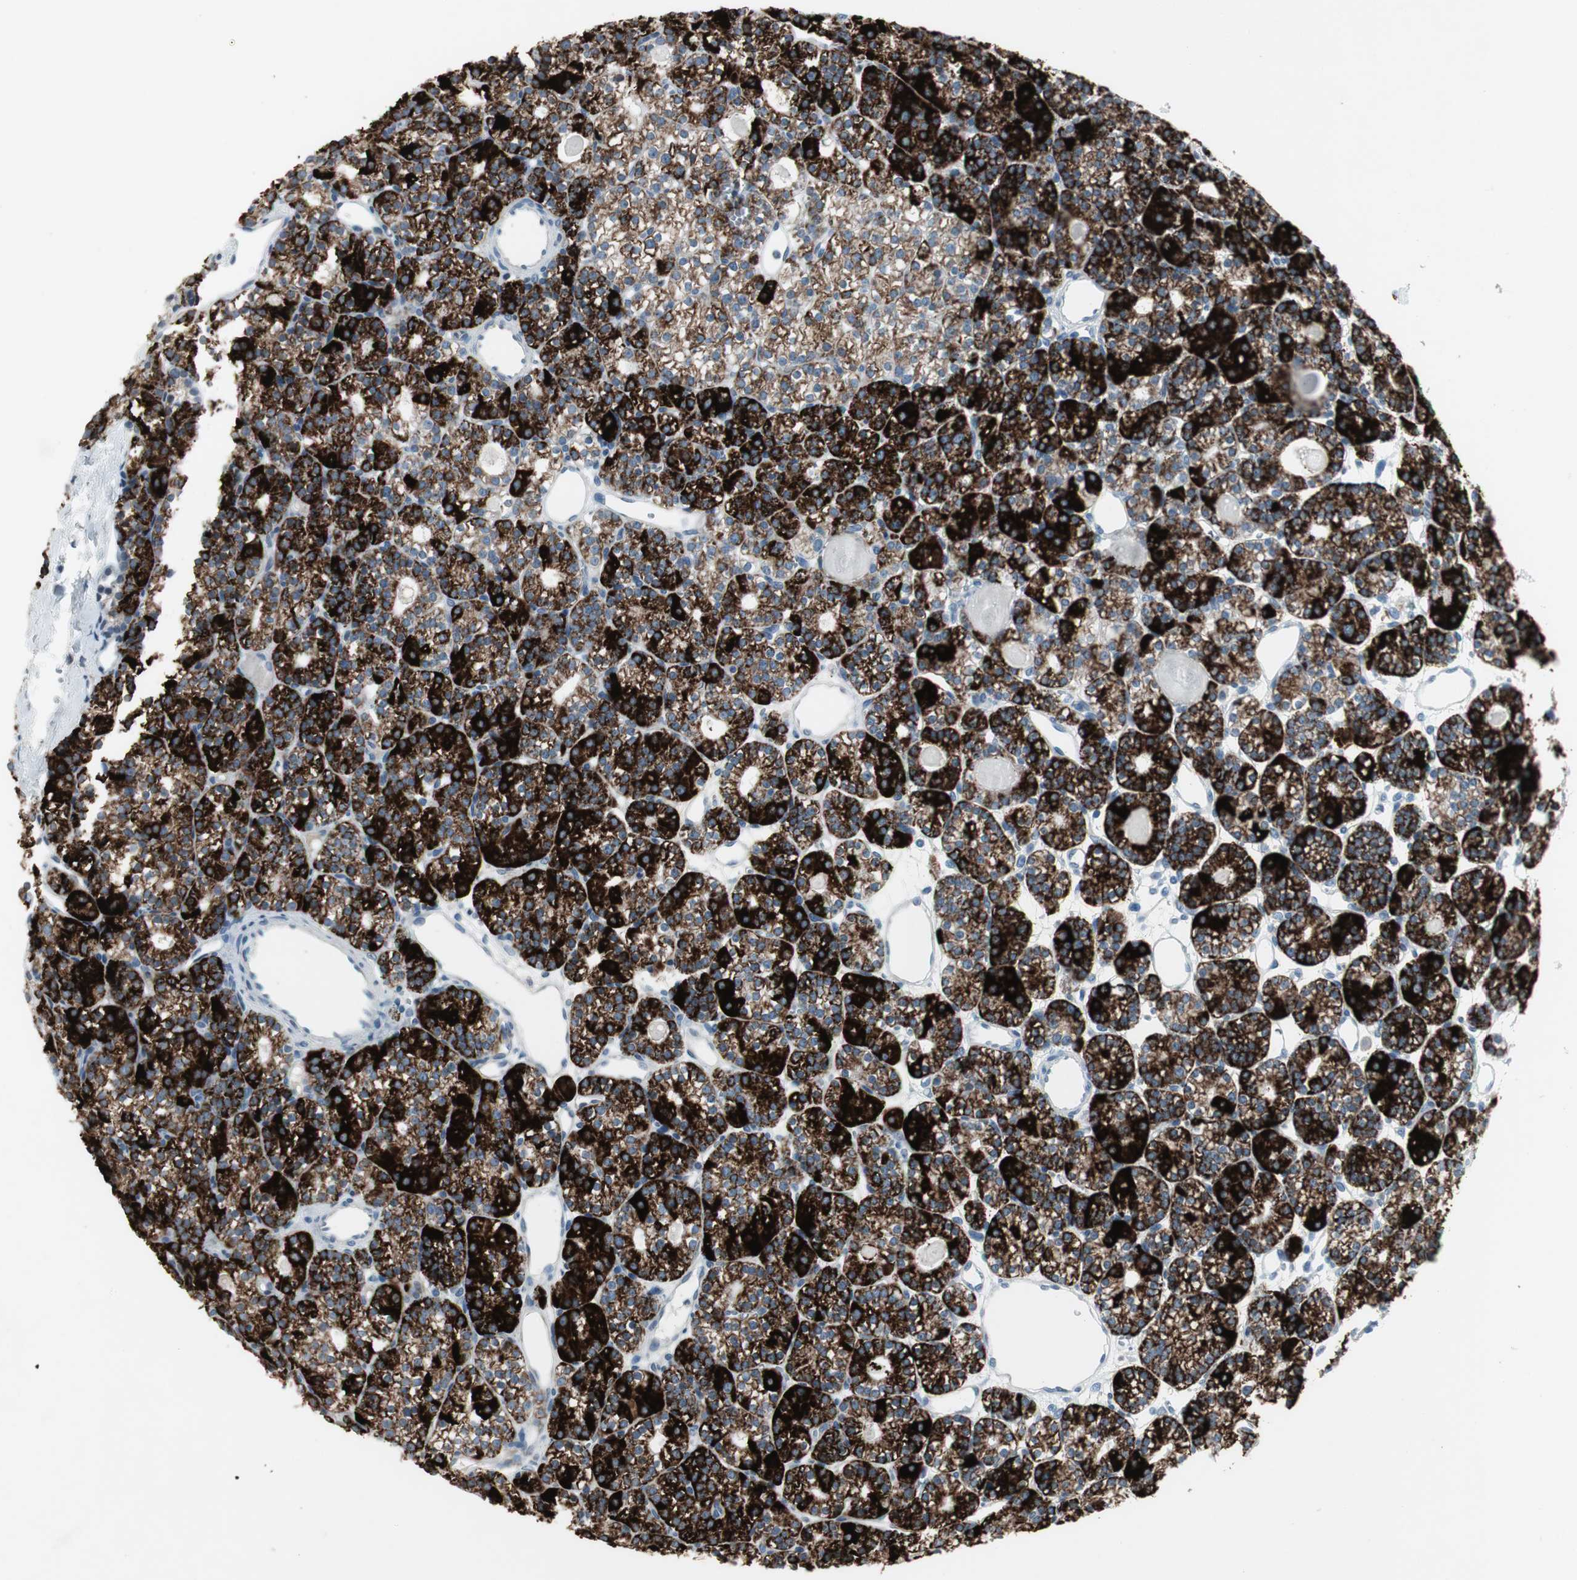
{"staining": {"intensity": "strong", "quantity": ">75%", "location": "cytoplasmic/membranous"}, "tissue": "parathyroid gland", "cell_type": "Glandular cells", "image_type": "normal", "snomed": [{"axis": "morphology", "description": "Normal tissue, NOS"}, {"axis": "topography", "description": "Parathyroid gland"}], "caption": "A brown stain highlights strong cytoplasmic/membranous expression of a protein in glandular cells of unremarkable human parathyroid gland. The staining is performed using DAB brown chromogen to label protein expression. The nuclei are counter-stained blue using hematoxylin.", "gene": "ARG2", "patient": {"sex": "female", "age": 64}}